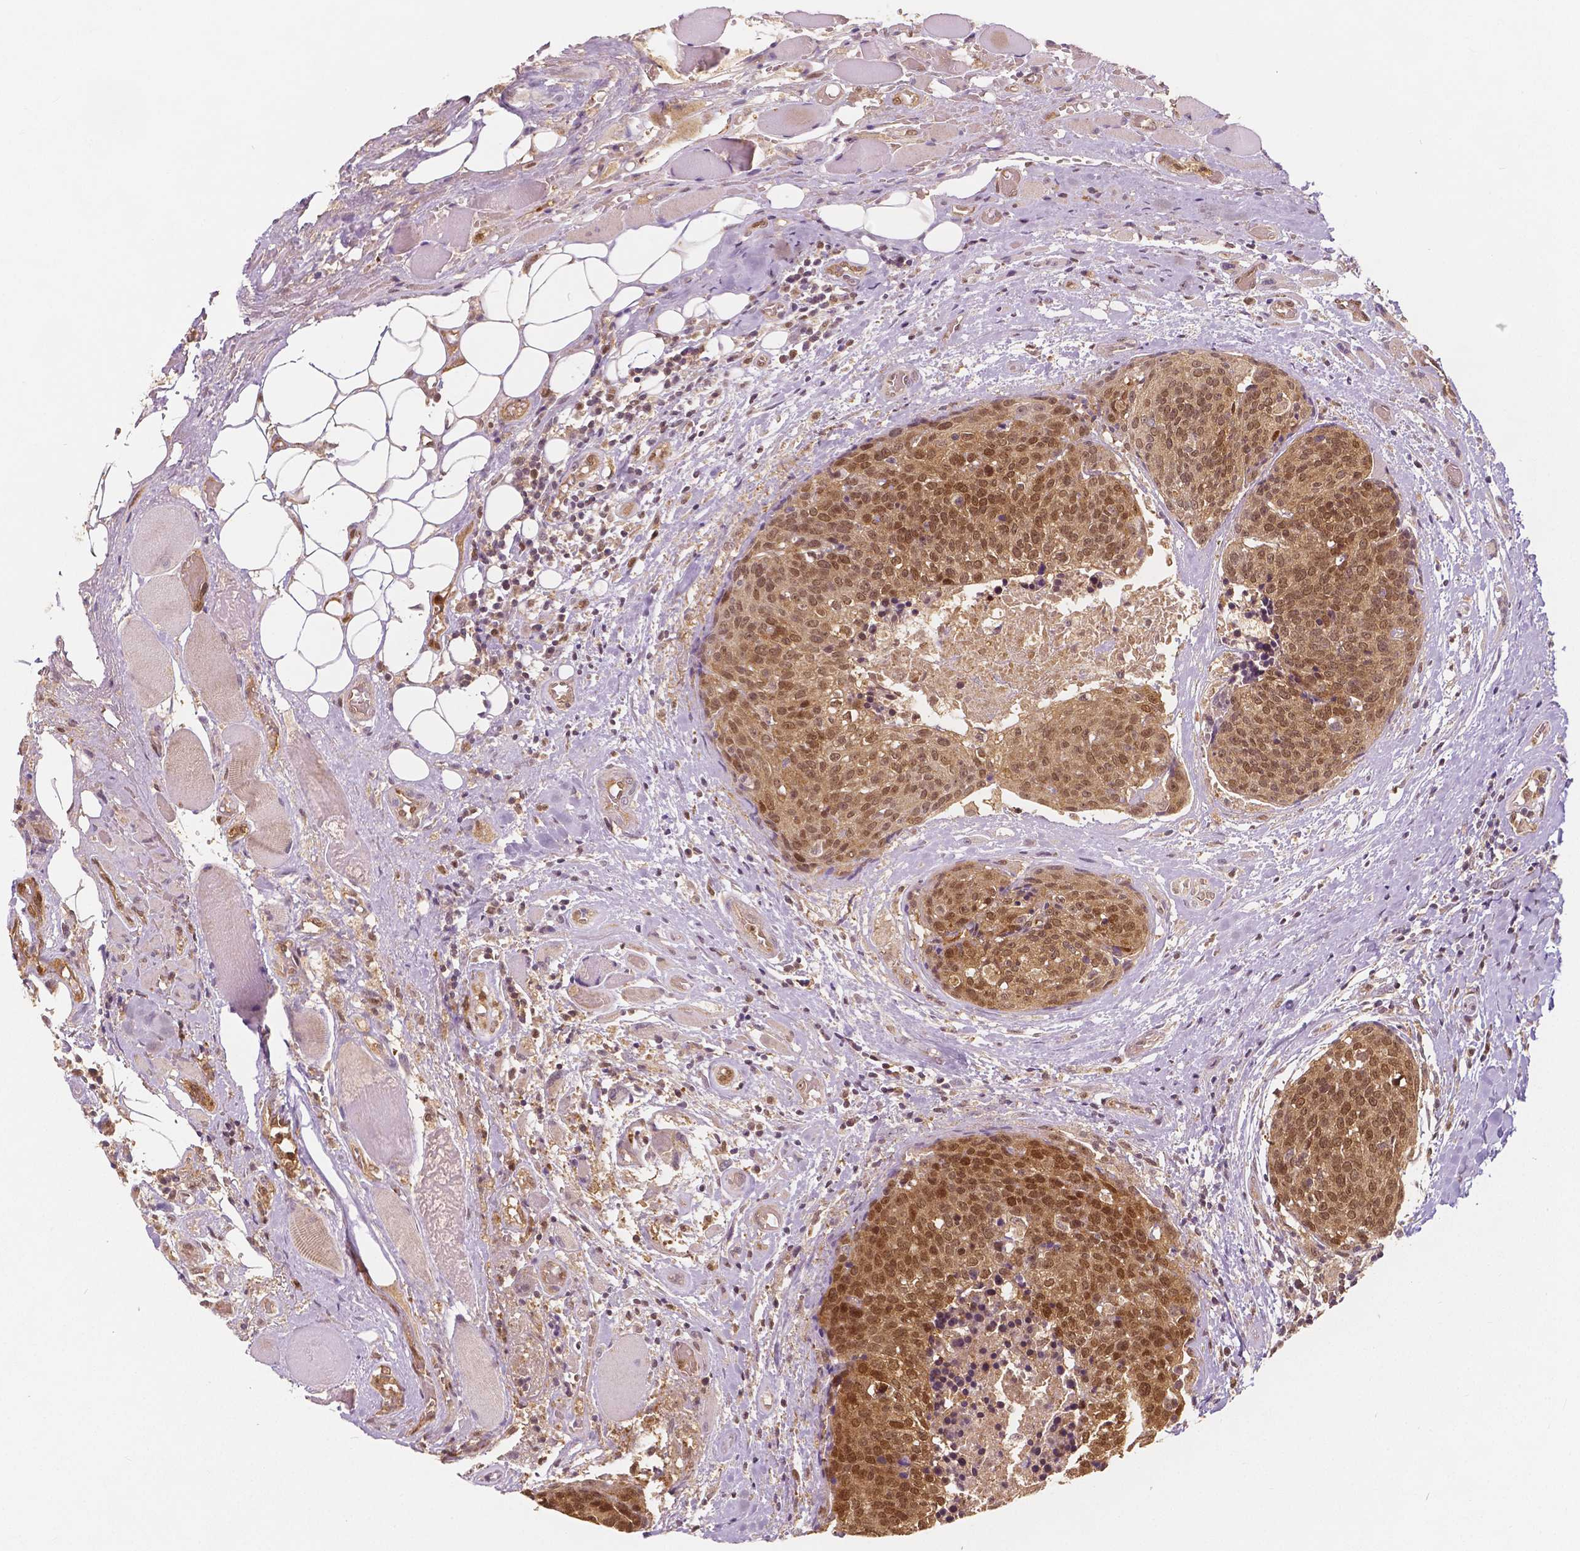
{"staining": {"intensity": "moderate", "quantity": ">75%", "location": "cytoplasmic/membranous,nuclear"}, "tissue": "head and neck cancer", "cell_type": "Tumor cells", "image_type": "cancer", "snomed": [{"axis": "morphology", "description": "Squamous cell carcinoma, NOS"}, {"axis": "topography", "description": "Oral tissue"}, {"axis": "topography", "description": "Head-Neck"}], "caption": "An IHC photomicrograph of neoplastic tissue is shown. Protein staining in brown labels moderate cytoplasmic/membranous and nuclear positivity in squamous cell carcinoma (head and neck) within tumor cells.", "gene": "NAPRT", "patient": {"sex": "male", "age": 64}}